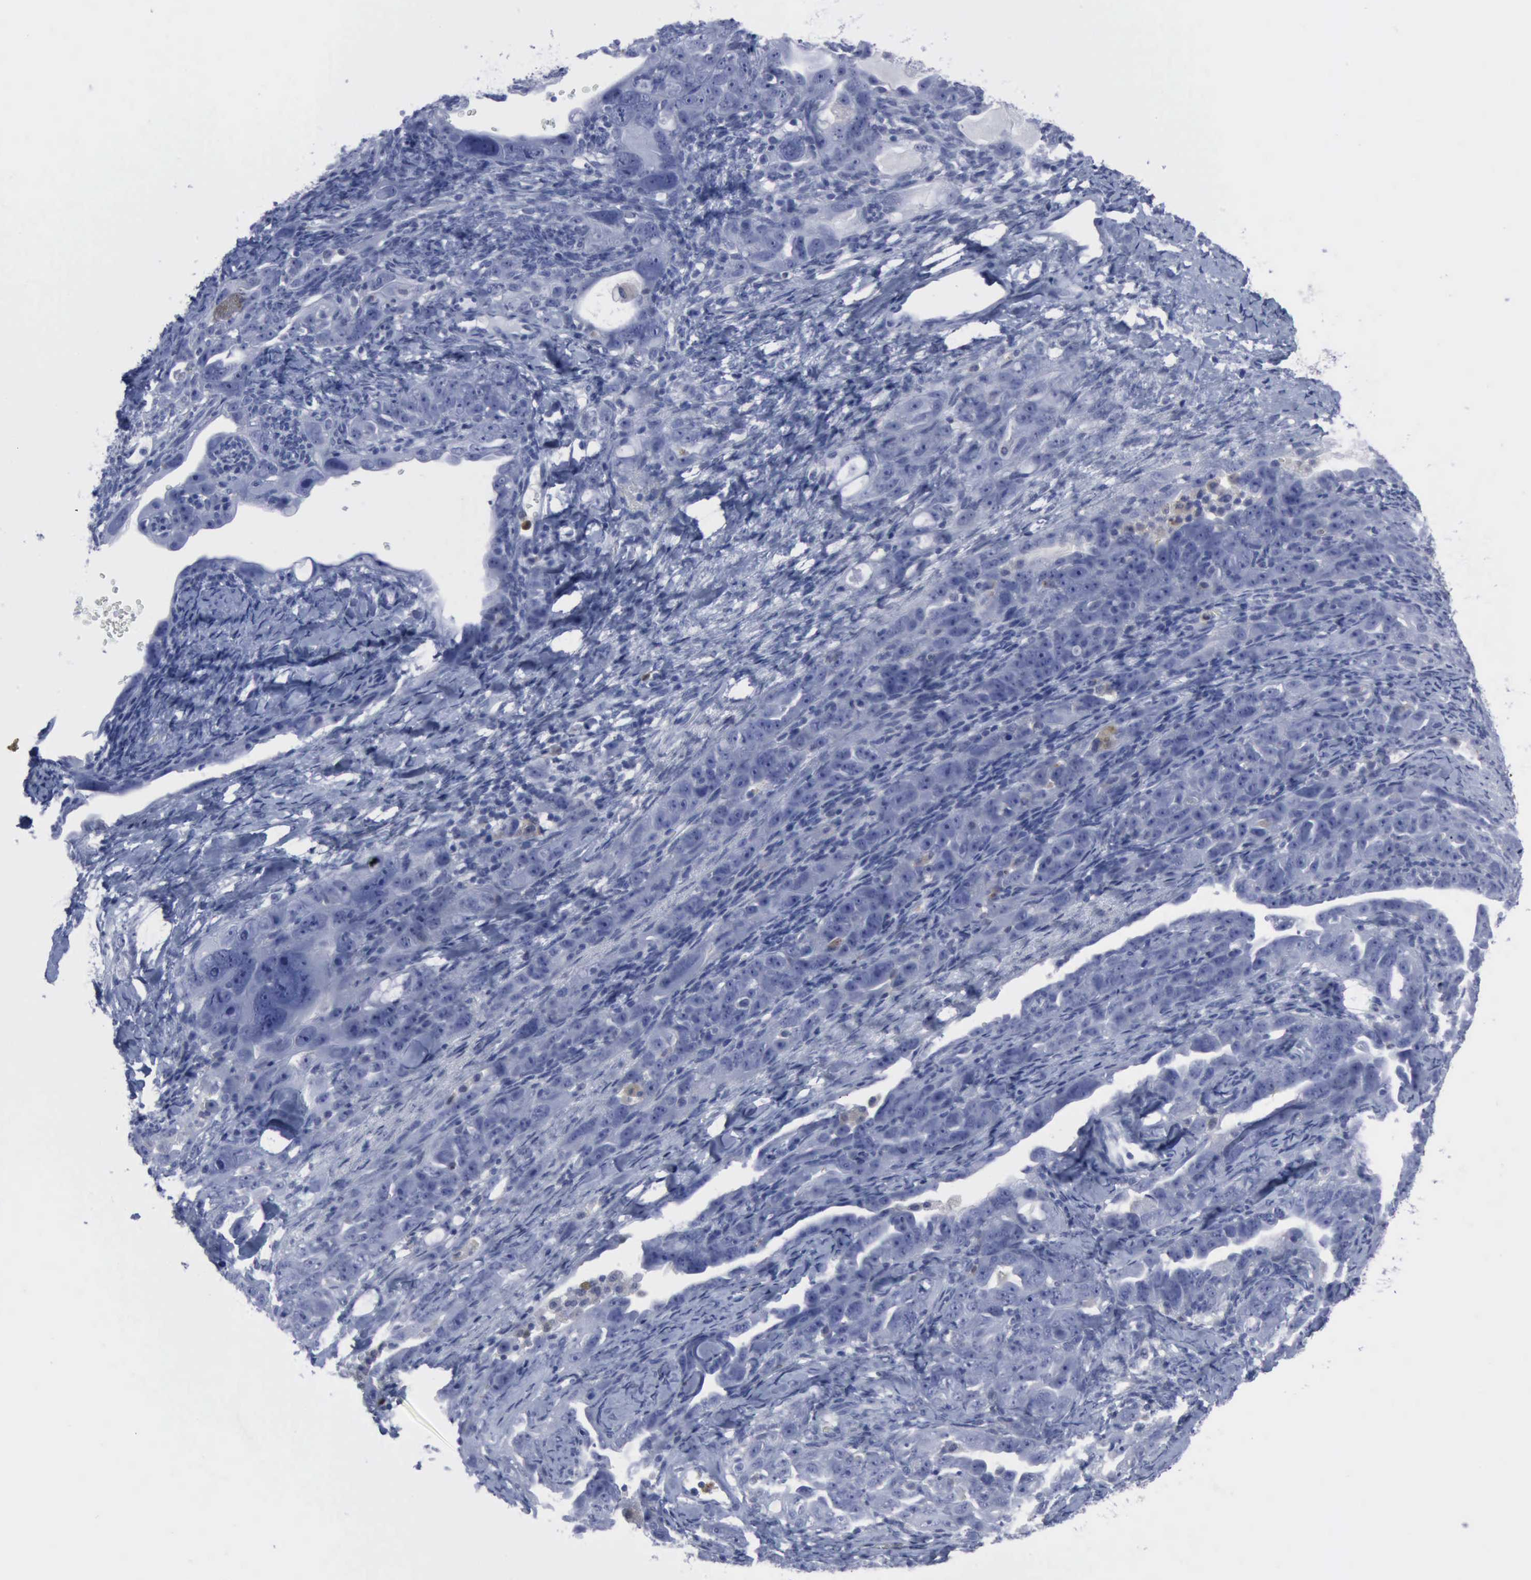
{"staining": {"intensity": "negative", "quantity": "none", "location": "none"}, "tissue": "ovarian cancer", "cell_type": "Tumor cells", "image_type": "cancer", "snomed": [{"axis": "morphology", "description": "Cystadenocarcinoma, serous, NOS"}, {"axis": "topography", "description": "Ovary"}], "caption": "A micrograph of ovarian cancer (serous cystadenocarcinoma) stained for a protein shows no brown staining in tumor cells. (DAB immunohistochemistry (IHC) visualized using brightfield microscopy, high magnification).", "gene": "CSTA", "patient": {"sex": "female", "age": 66}}